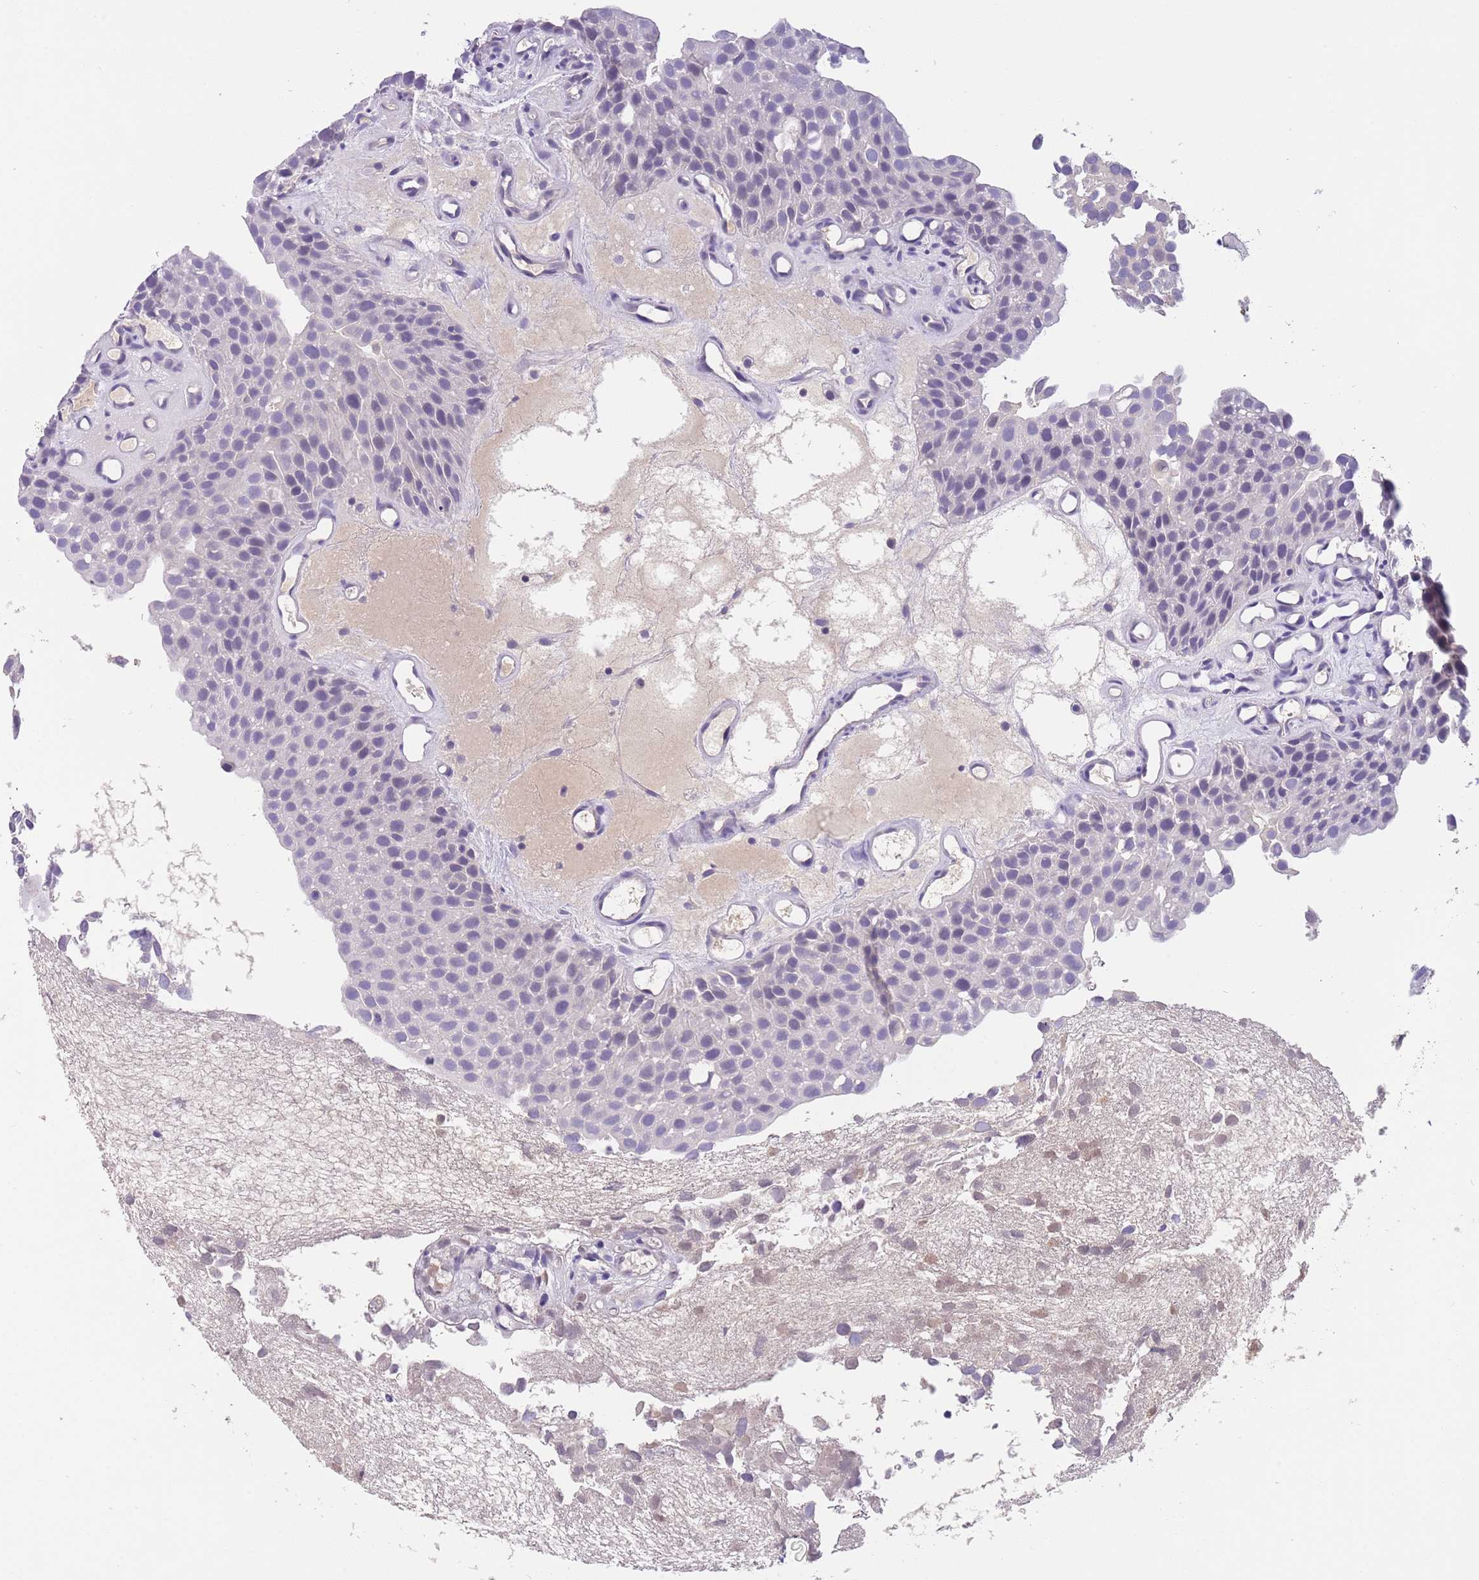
{"staining": {"intensity": "negative", "quantity": "none", "location": "none"}, "tissue": "urothelial cancer", "cell_type": "Tumor cells", "image_type": "cancer", "snomed": [{"axis": "morphology", "description": "Urothelial carcinoma, Low grade"}, {"axis": "topography", "description": "Urinary bladder"}], "caption": "Protein analysis of urothelial cancer demonstrates no significant expression in tumor cells.", "gene": "IGFL4", "patient": {"sex": "male", "age": 88}}